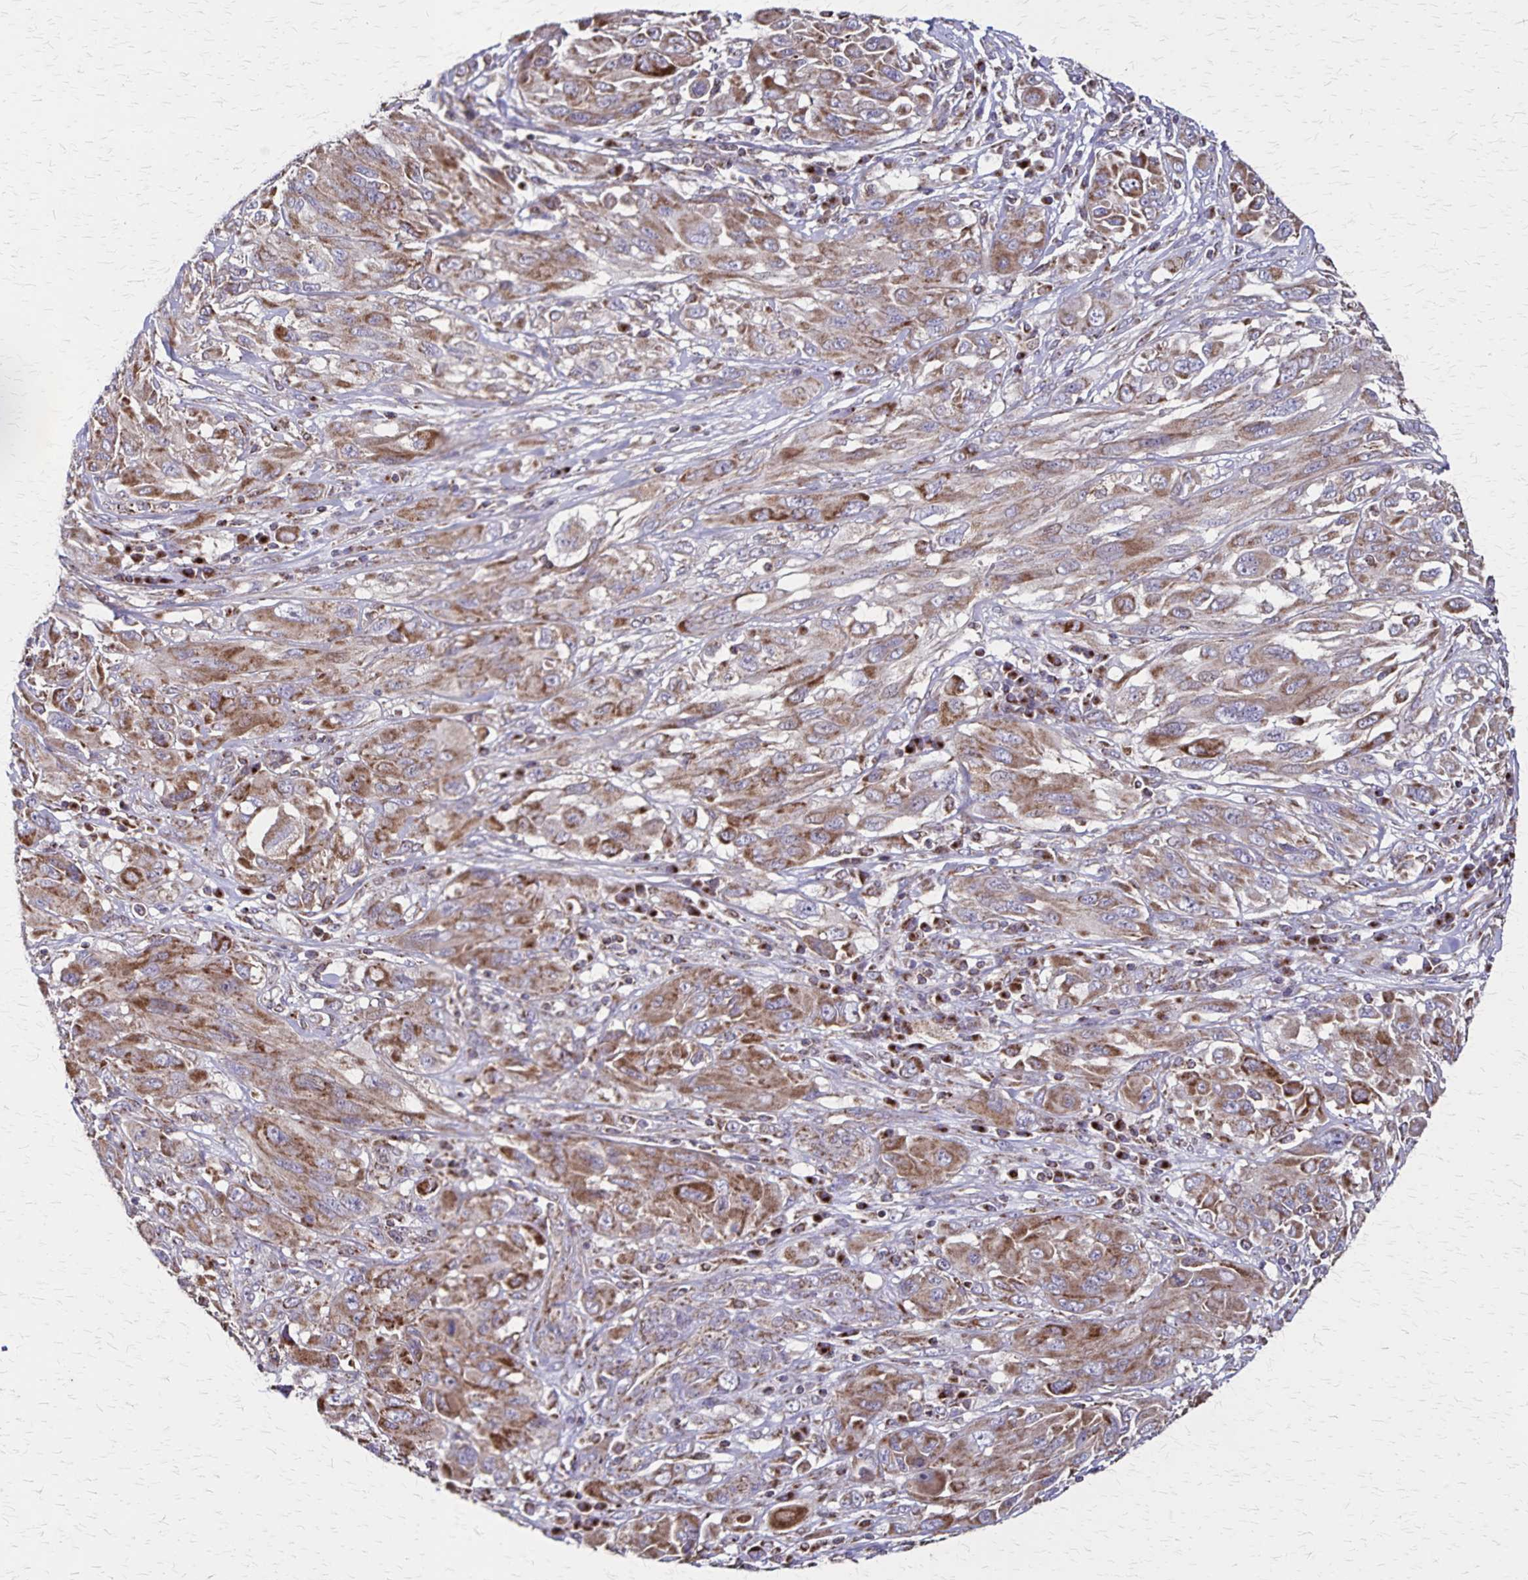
{"staining": {"intensity": "moderate", "quantity": ">75%", "location": "cytoplasmic/membranous"}, "tissue": "melanoma", "cell_type": "Tumor cells", "image_type": "cancer", "snomed": [{"axis": "morphology", "description": "Malignant melanoma, NOS"}, {"axis": "topography", "description": "Skin"}], "caption": "This is a histology image of immunohistochemistry staining of malignant melanoma, which shows moderate positivity in the cytoplasmic/membranous of tumor cells.", "gene": "NFS1", "patient": {"sex": "female", "age": 91}}